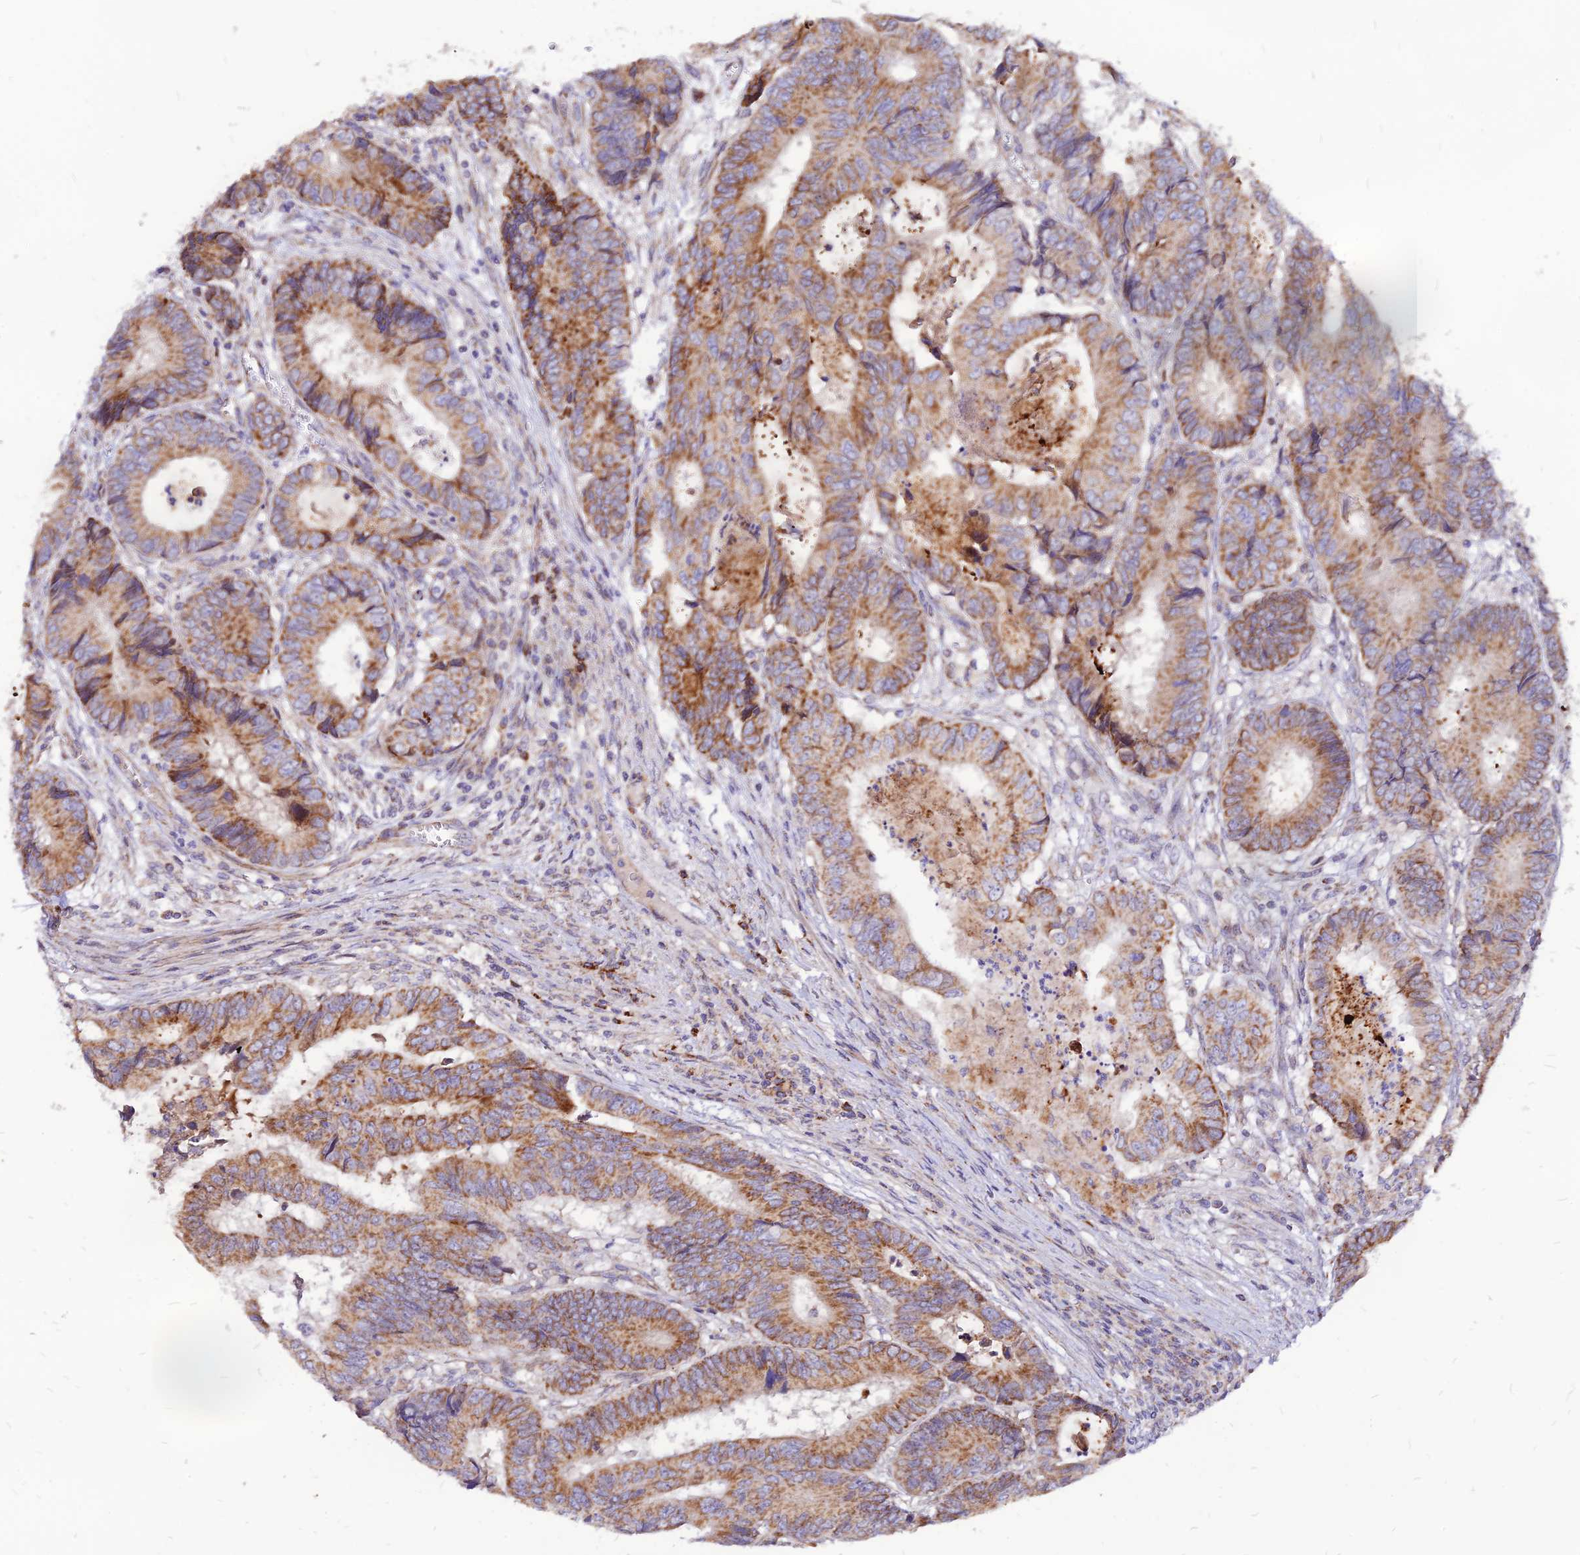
{"staining": {"intensity": "moderate", "quantity": ">75%", "location": "cytoplasmic/membranous"}, "tissue": "colorectal cancer", "cell_type": "Tumor cells", "image_type": "cancer", "snomed": [{"axis": "morphology", "description": "Adenocarcinoma, NOS"}, {"axis": "topography", "description": "Colon"}], "caption": "High-power microscopy captured an immunohistochemistry (IHC) image of colorectal adenocarcinoma, revealing moderate cytoplasmic/membranous positivity in about >75% of tumor cells.", "gene": "ECI1", "patient": {"sex": "male", "age": 85}}